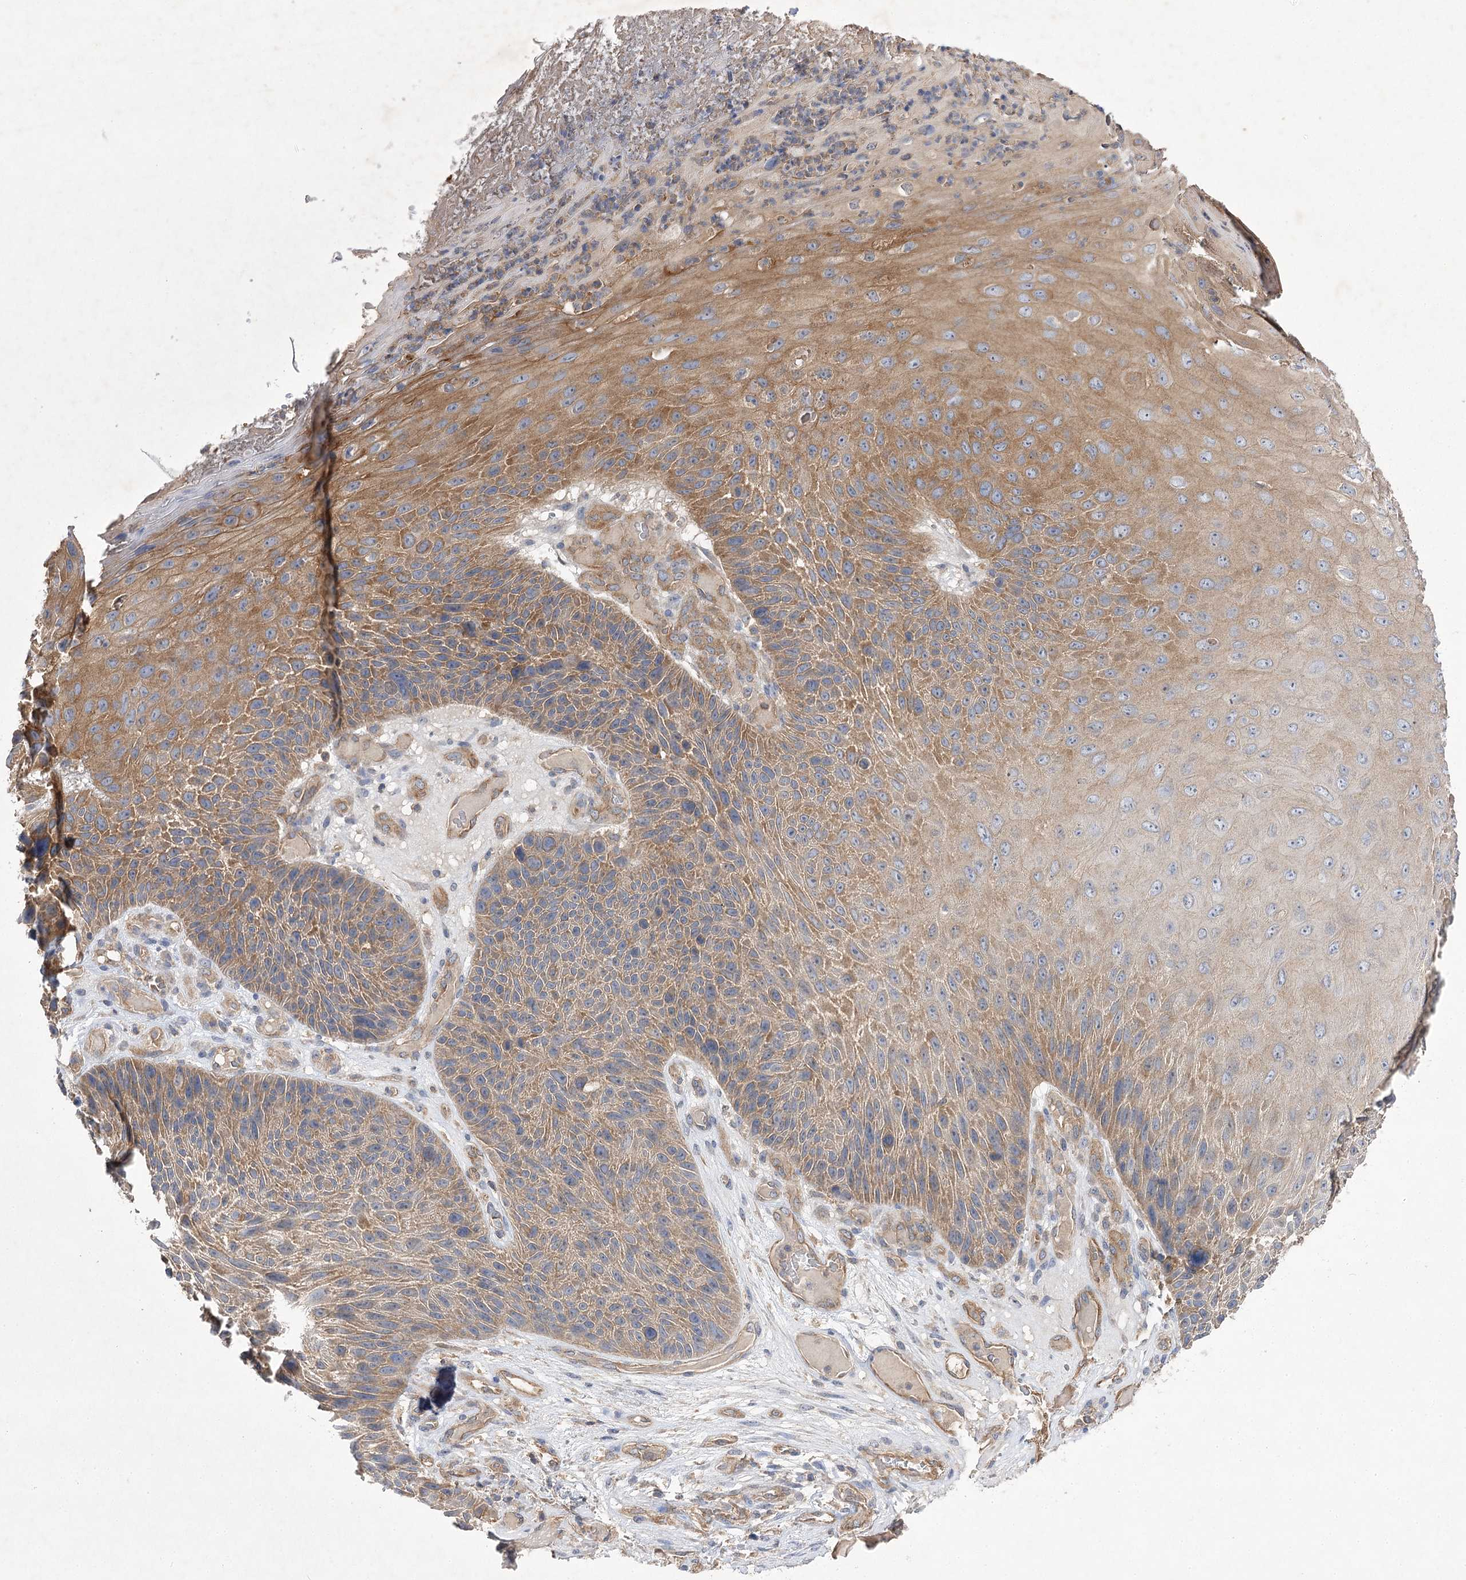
{"staining": {"intensity": "moderate", "quantity": "25%-75%", "location": "cytoplasmic/membranous"}, "tissue": "skin cancer", "cell_type": "Tumor cells", "image_type": "cancer", "snomed": [{"axis": "morphology", "description": "Squamous cell carcinoma, NOS"}, {"axis": "topography", "description": "Skin"}], "caption": "Human skin cancer (squamous cell carcinoma) stained with a brown dye demonstrates moderate cytoplasmic/membranous positive staining in about 25%-75% of tumor cells.", "gene": "BCR", "patient": {"sex": "female", "age": 88}}